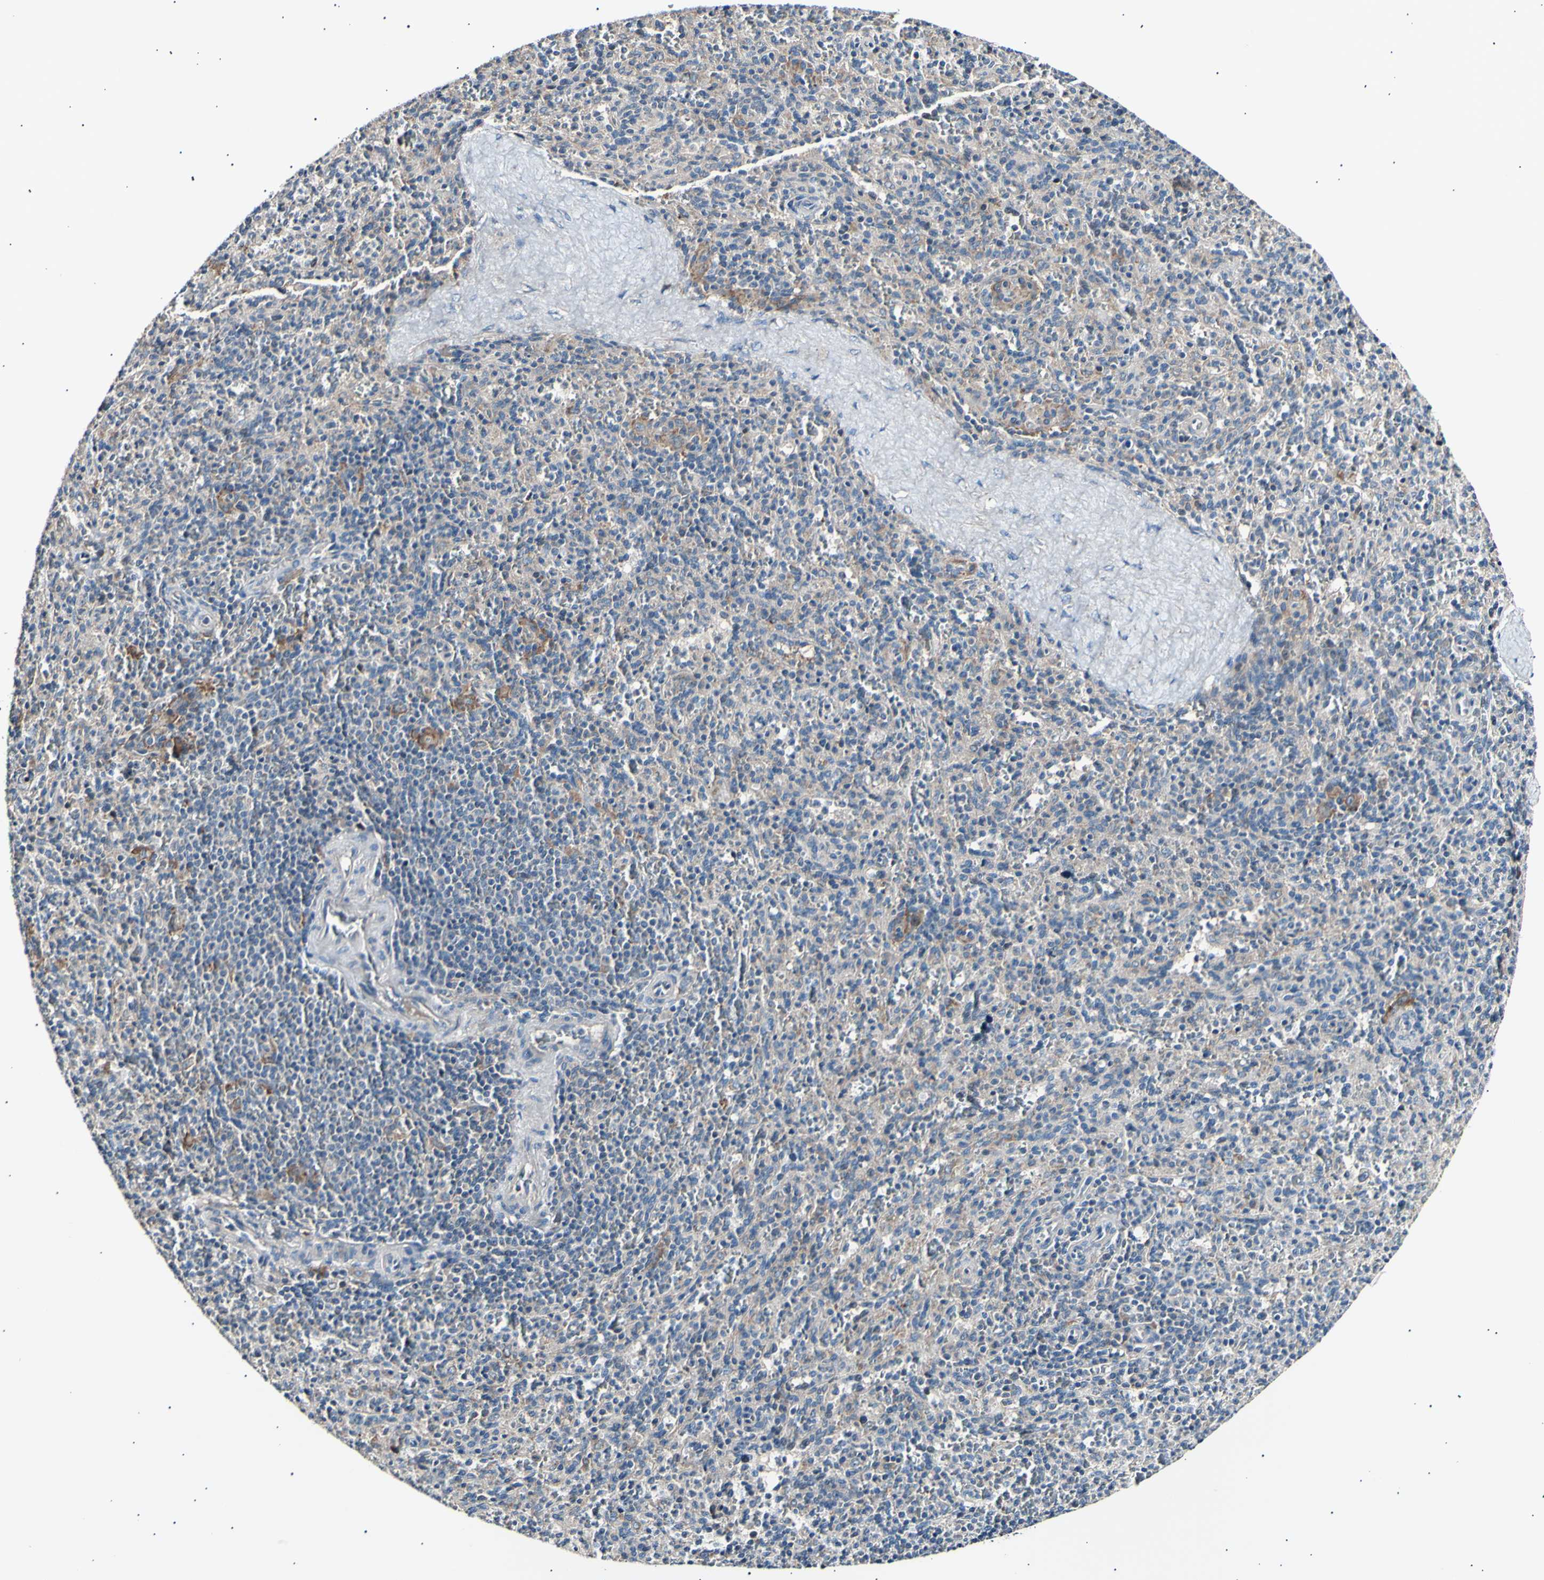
{"staining": {"intensity": "weak", "quantity": ">75%", "location": "cytoplasmic/membranous"}, "tissue": "spleen", "cell_type": "Cells in red pulp", "image_type": "normal", "snomed": [{"axis": "morphology", "description": "Normal tissue, NOS"}, {"axis": "topography", "description": "Spleen"}], "caption": "Immunohistochemical staining of normal human spleen reveals low levels of weak cytoplasmic/membranous staining in approximately >75% of cells in red pulp.", "gene": "ITGA6", "patient": {"sex": "male", "age": 36}}